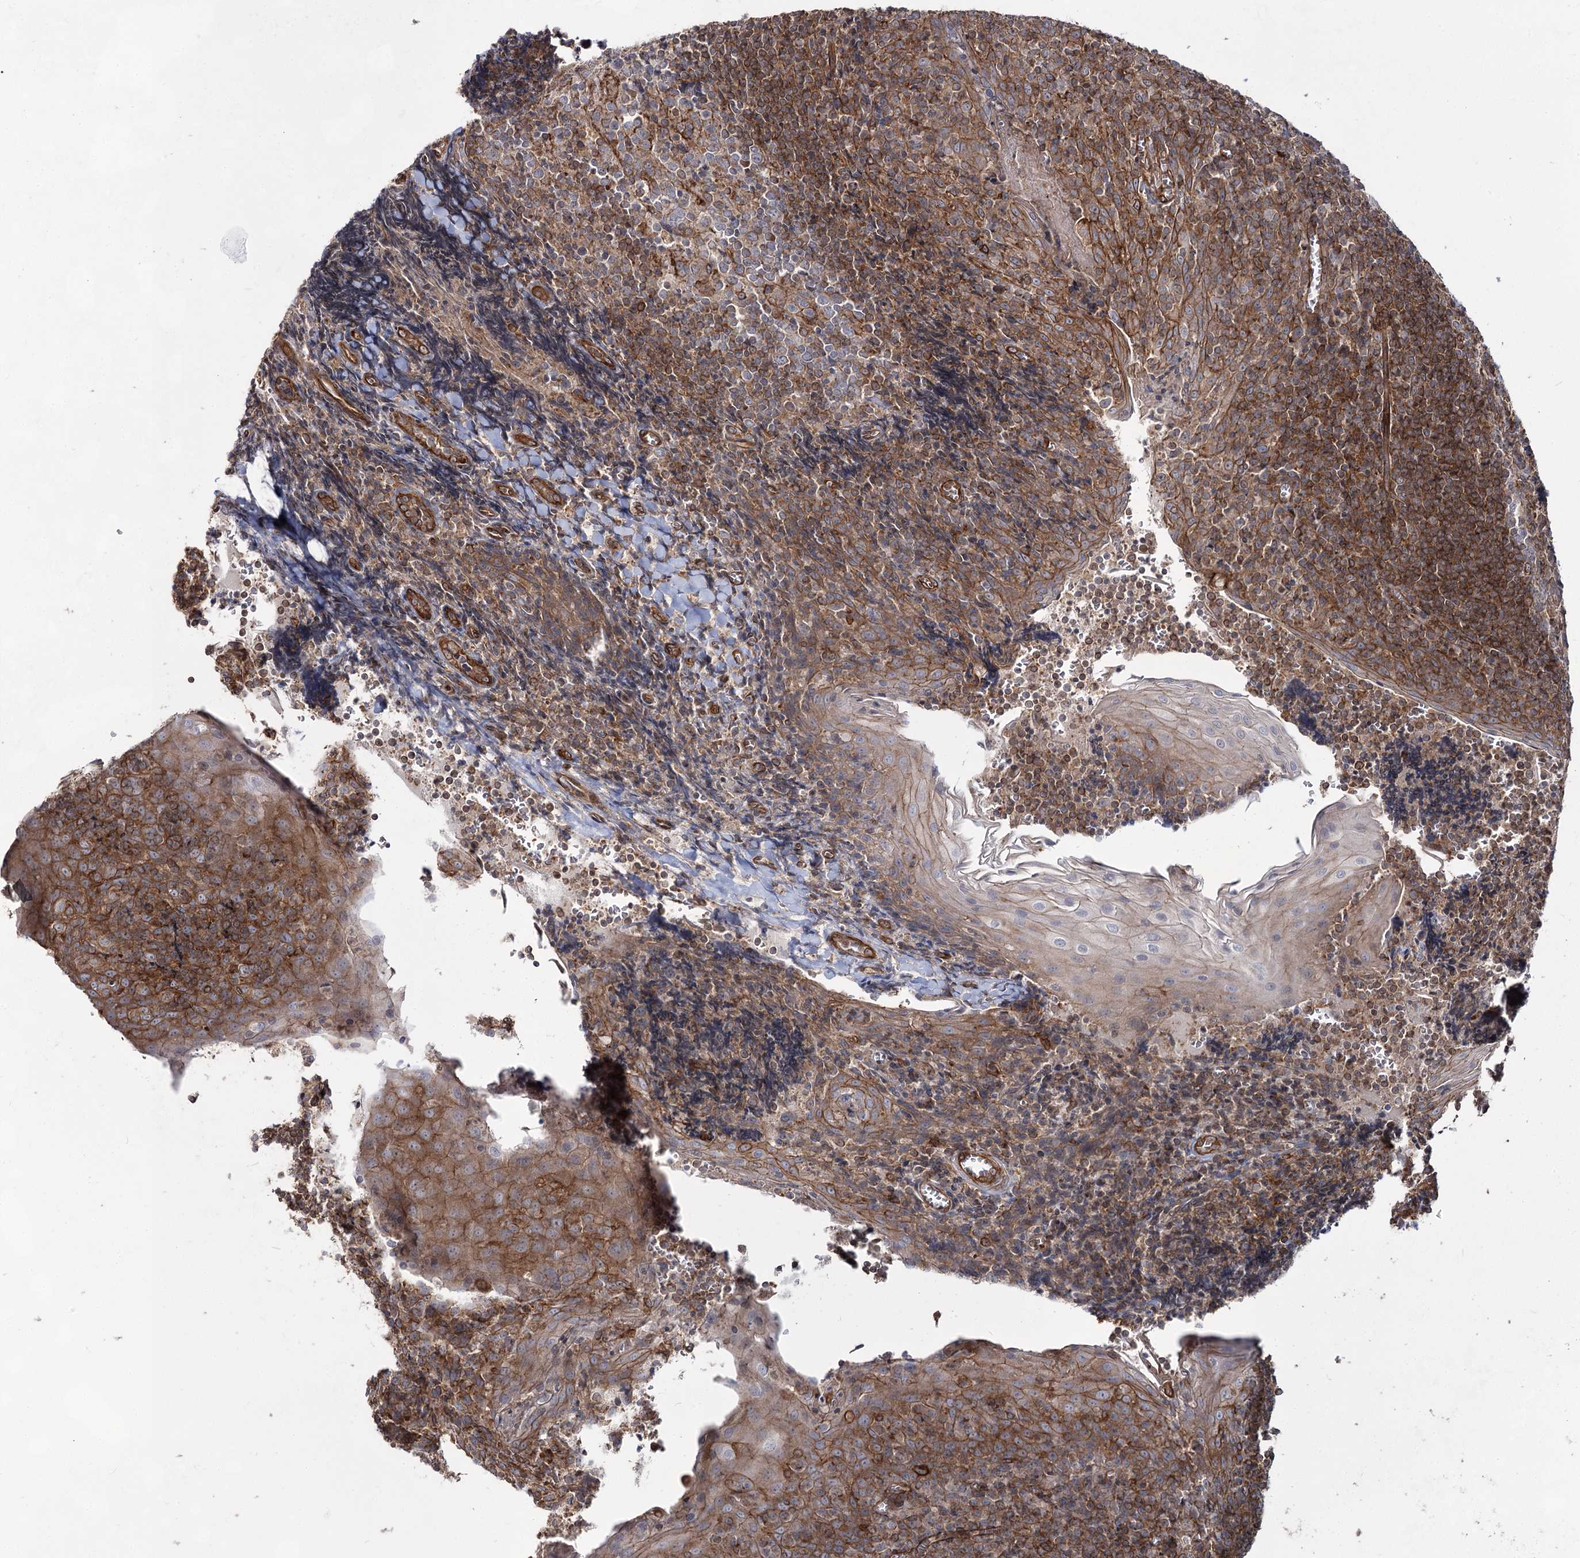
{"staining": {"intensity": "moderate", "quantity": "<25%", "location": "cytoplasmic/membranous"}, "tissue": "tonsil", "cell_type": "Germinal center cells", "image_type": "normal", "snomed": [{"axis": "morphology", "description": "Normal tissue, NOS"}, {"axis": "topography", "description": "Tonsil"}], "caption": "DAB (3,3'-diaminobenzidine) immunohistochemical staining of unremarkable tonsil demonstrates moderate cytoplasmic/membranous protein staining in about <25% of germinal center cells.", "gene": "IQSEC1", "patient": {"sex": "male", "age": 27}}